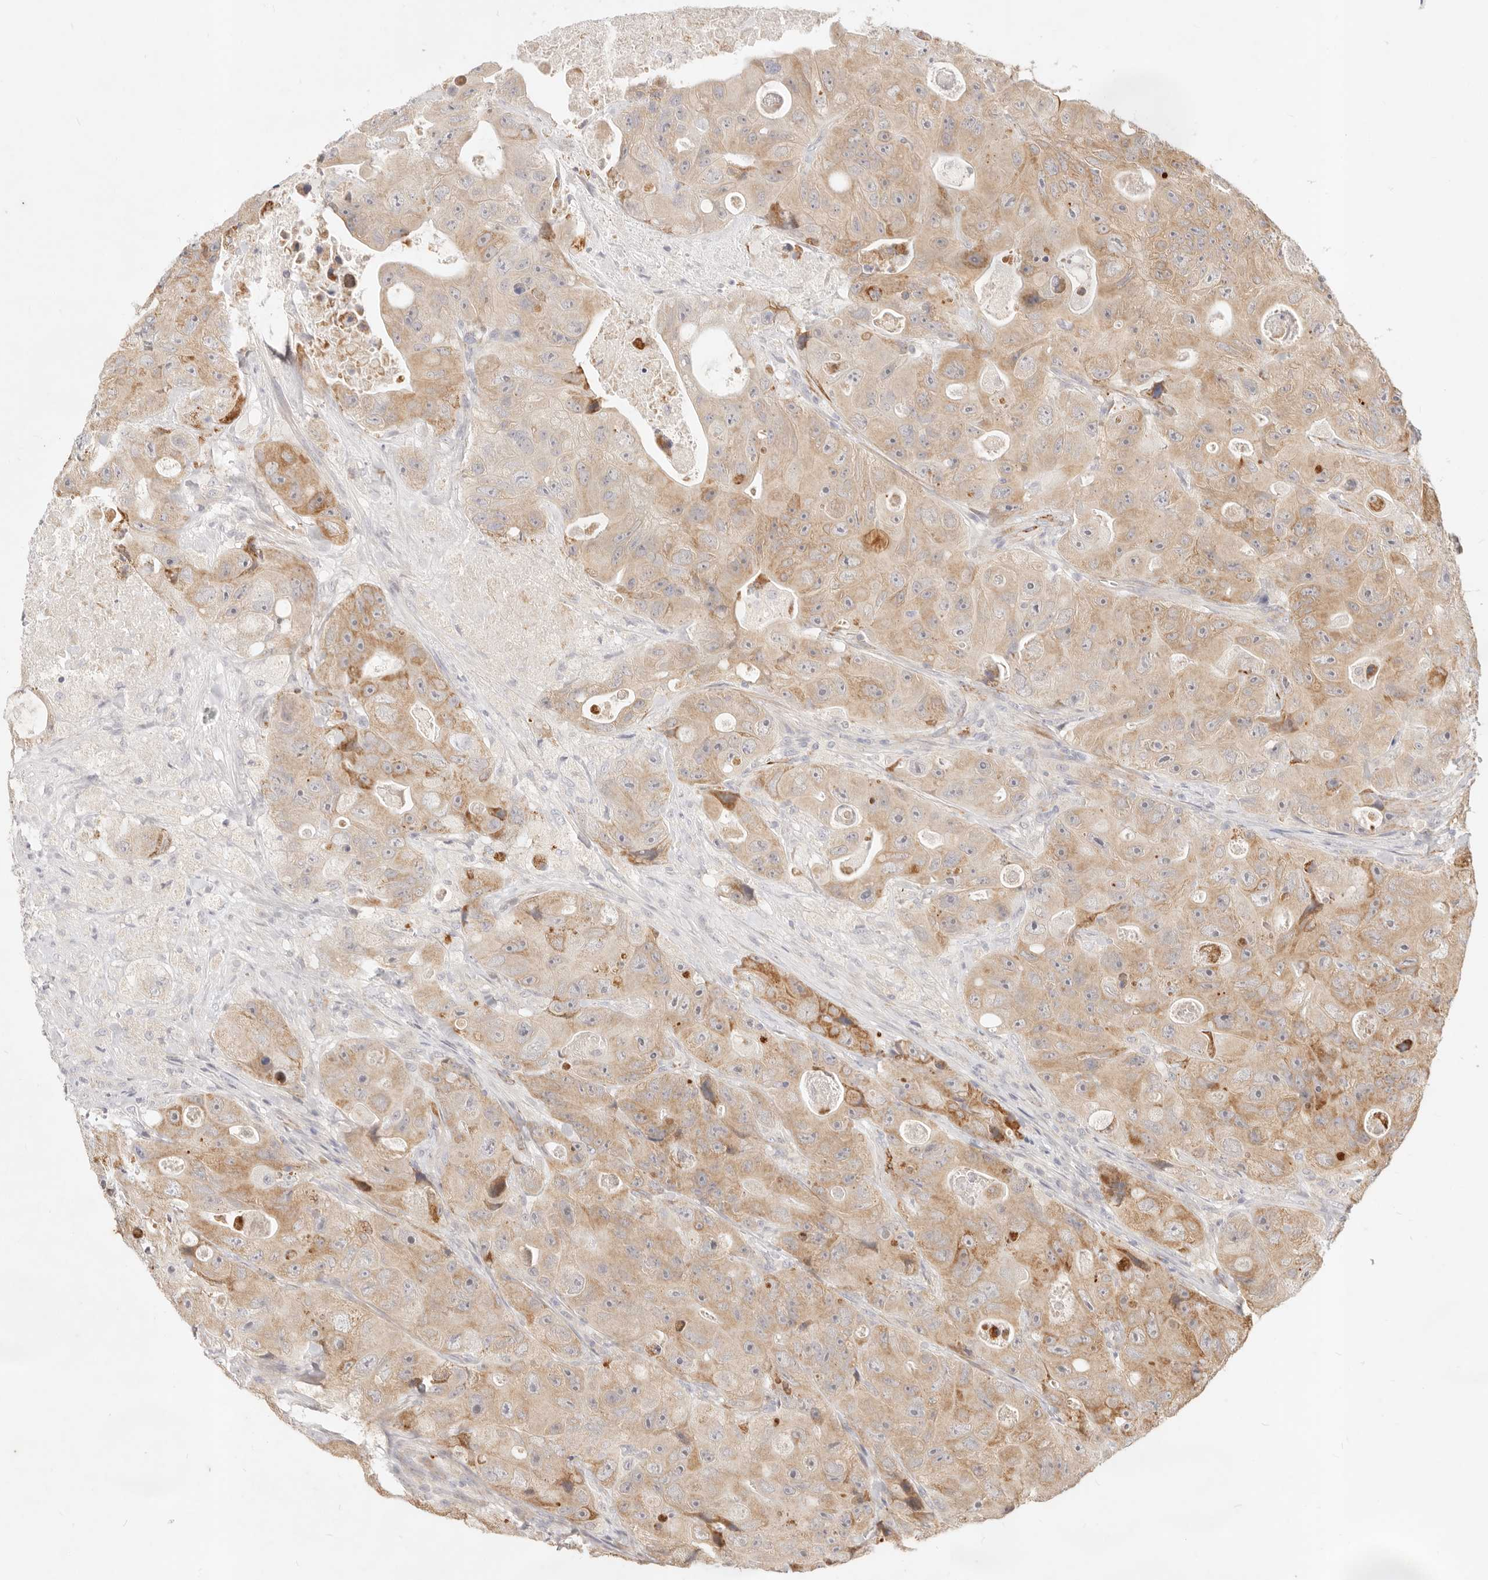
{"staining": {"intensity": "moderate", "quantity": "25%-75%", "location": "cytoplasmic/membranous"}, "tissue": "colorectal cancer", "cell_type": "Tumor cells", "image_type": "cancer", "snomed": [{"axis": "morphology", "description": "Adenocarcinoma, NOS"}, {"axis": "topography", "description": "Colon"}], "caption": "Moderate cytoplasmic/membranous protein staining is present in about 25%-75% of tumor cells in colorectal cancer.", "gene": "RUBCNL", "patient": {"sex": "female", "age": 46}}